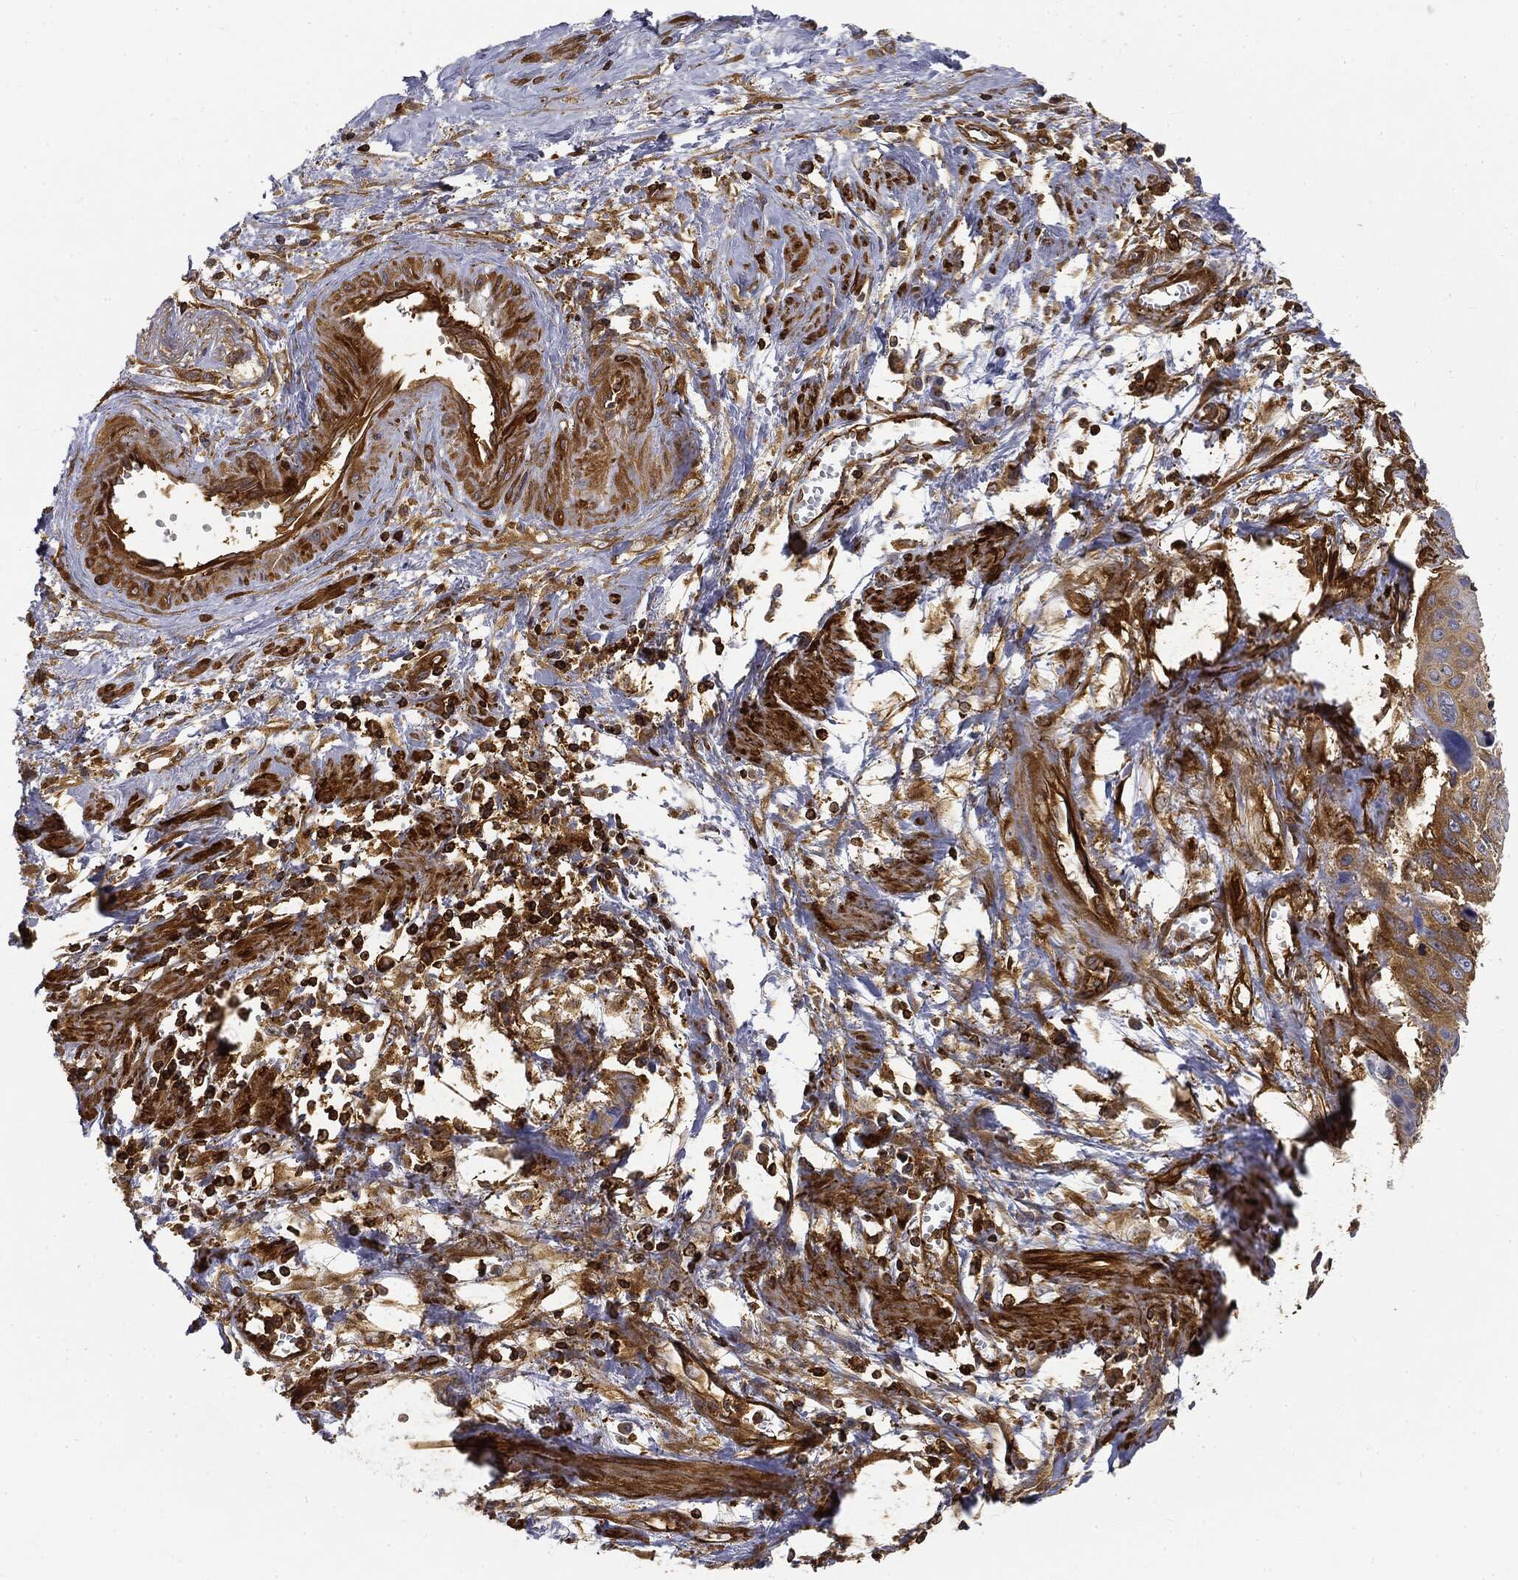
{"staining": {"intensity": "moderate", "quantity": "25%-75%", "location": "cytoplasmic/membranous"}, "tissue": "cervical cancer", "cell_type": "Tumor cells", "image_type": "cancer", "snomed": [{"axis": "morphology", "description": "Squamous cell carcinoma, NOS"}, {"axis": "topography", "description": "Cervix"}], "caption": "Protein staining of cervical cancer tissue exhibits moderate cytoplasmic/membranous positivity in about 25%-75% of tumor cells. Nuclei are stained in blue.", "gene": "WDR1", "patient": {"sex": "female", "age": 58}}